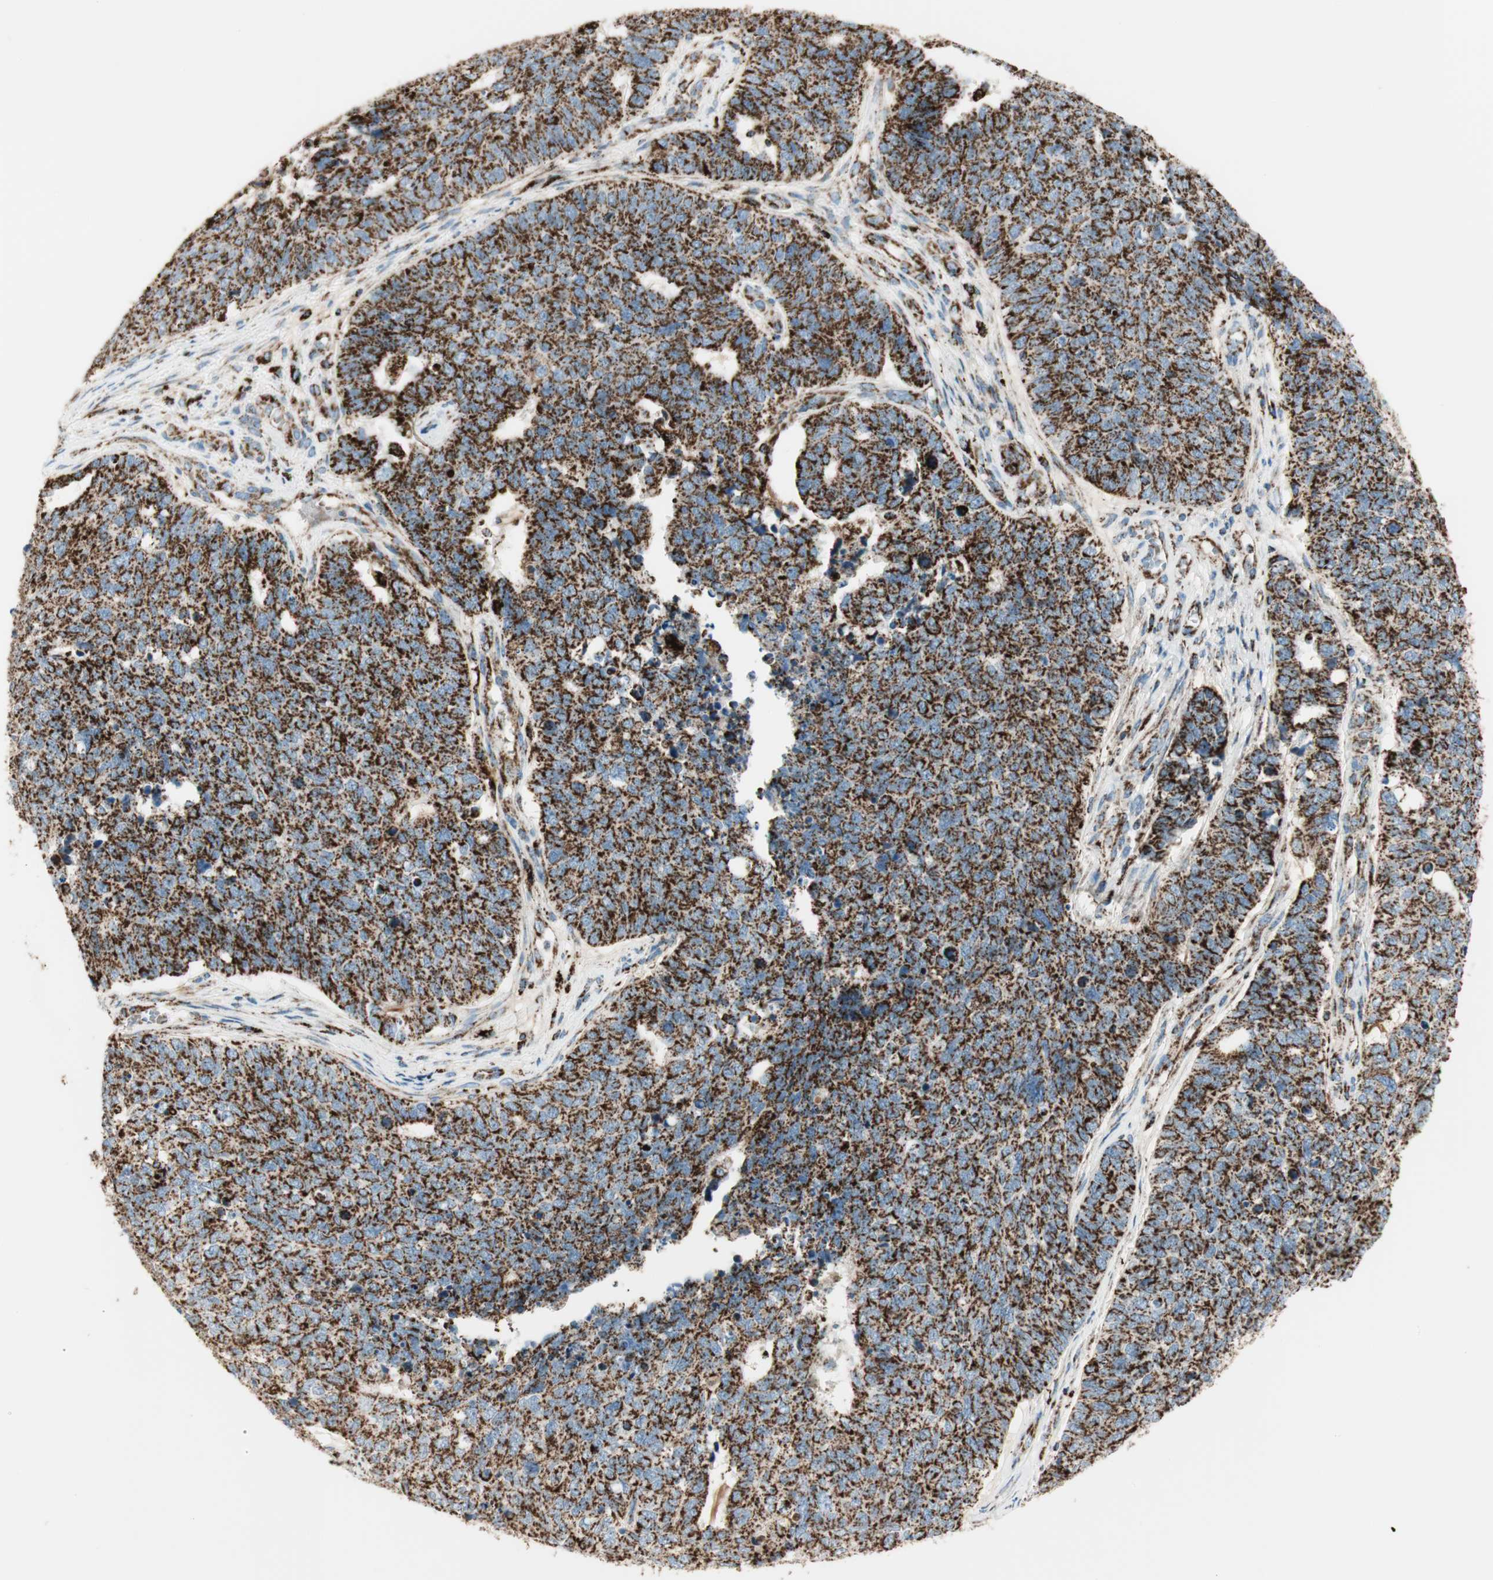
{"staining": {"intensity": "strong", "quantity": ">75%", "location": "cytoplasmic/membranous"}, "tissue": "cervical cancer", "cell_type": "Tumor cells", "image_type": "cancer", "snomed": [{"axis": "morphology", "description": "Squamous cell carcinoma, NOS"}, {"axis": "topography", "description": "Cervix"}], "caption": "Cervical squamous cell carcinoma stained with immunohistochemistry (IHC) shows strong cytoplasmic/membranous expression in approximately >75% of tumor cells.", "gene": "ME2", "patient": {"sex": "female", "age": 63}}